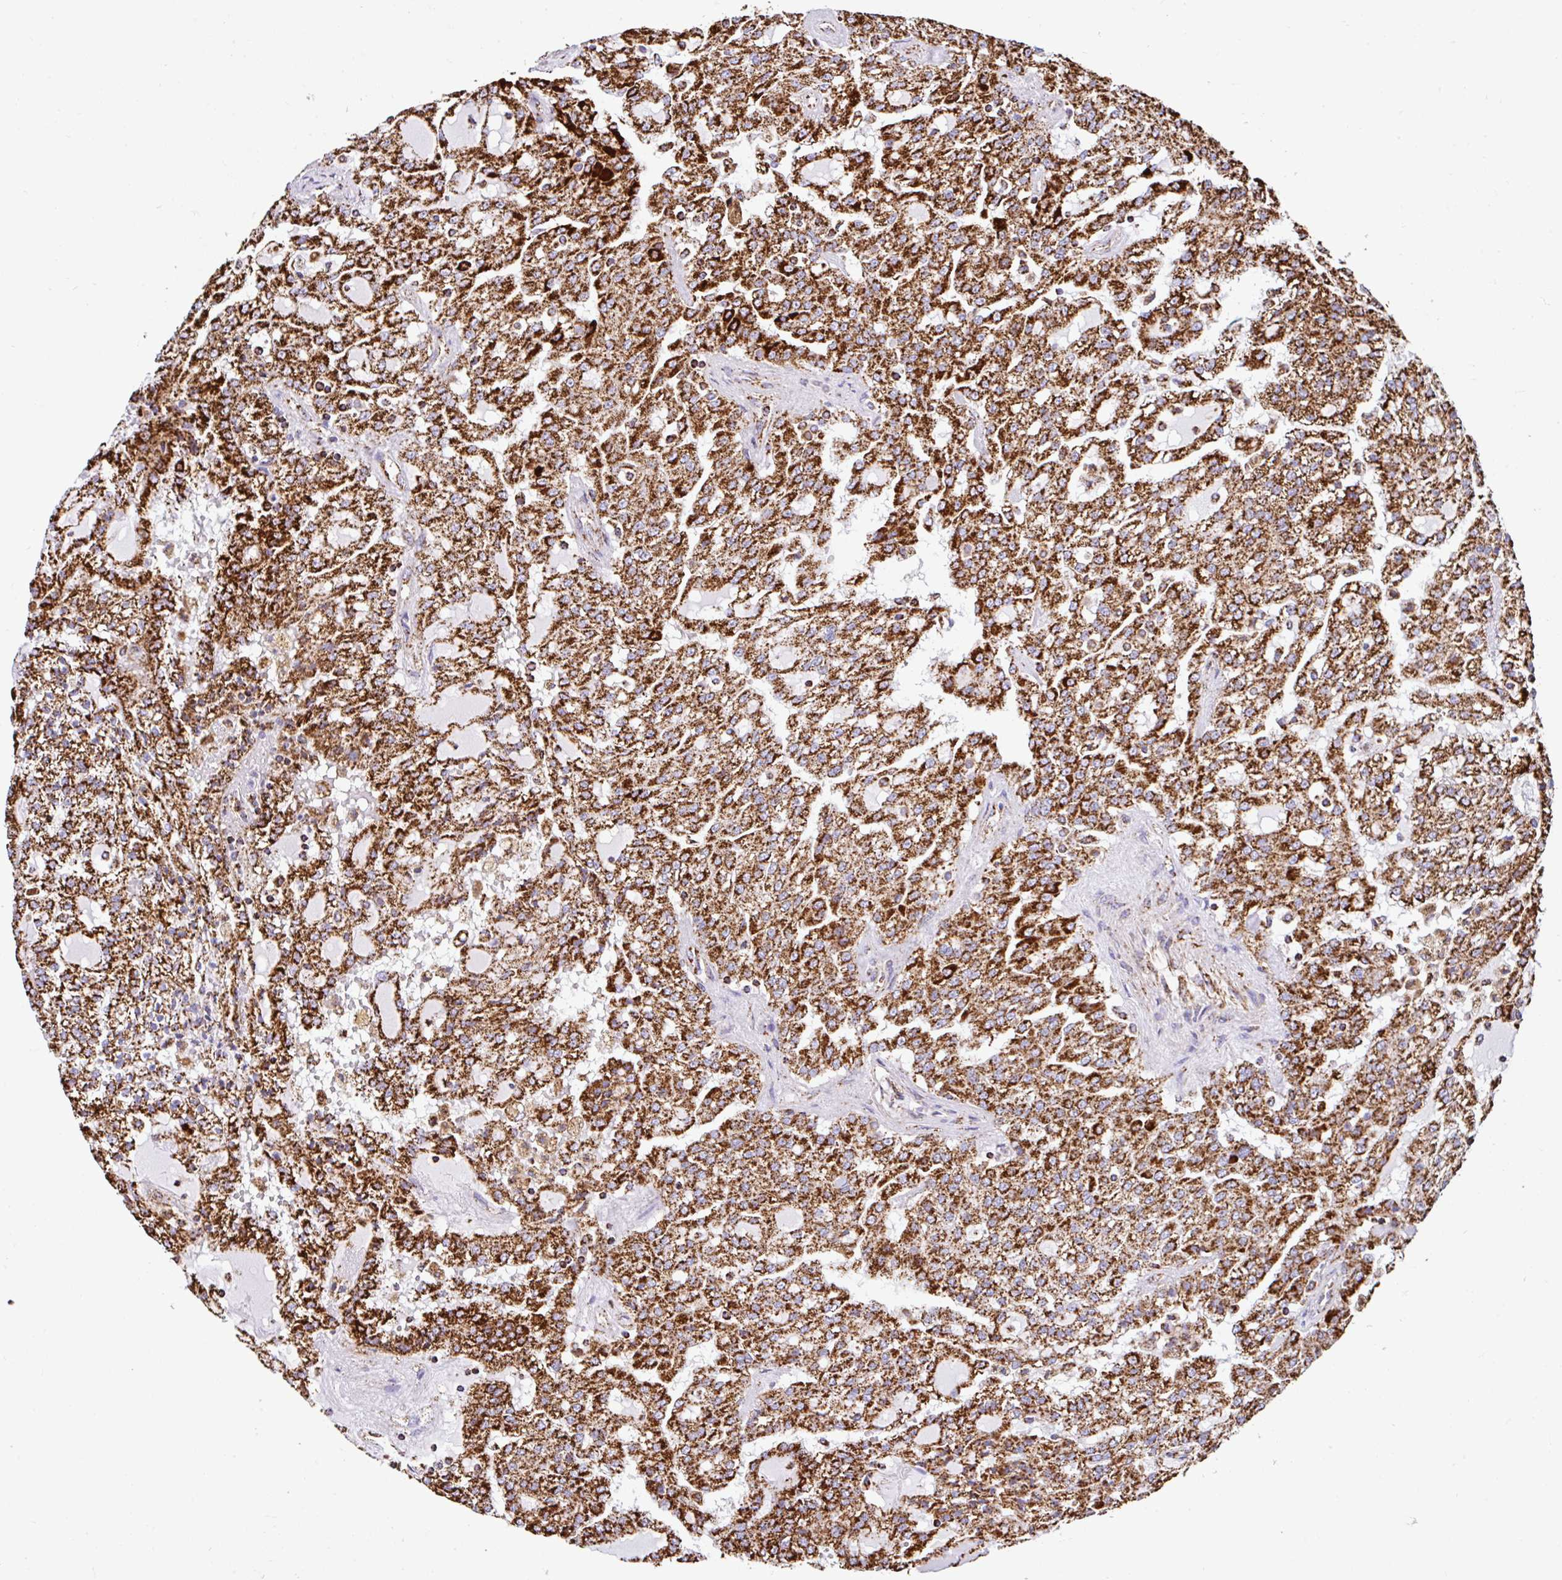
{"staining": {"intensity": "strong", "quantity": ">75%", "location": "cytoplasmic/membranous"}, "tissue": "renal cancer", "cell_type": "Tumor cells", "image_type": "cancer", "snomed": [{"axis": "morphology", "description": "Adenocarcinoma, NOS"}, {"axis": "topography", "description": "Kidney"}], "caption": "A brown stain shows strong cytoplasmic/membranous positivity of a protein in human renal adenocarcinoma tumor cells.", "gene": "ANKRD33B", "patient": {"sex": "male", "age": 63}}